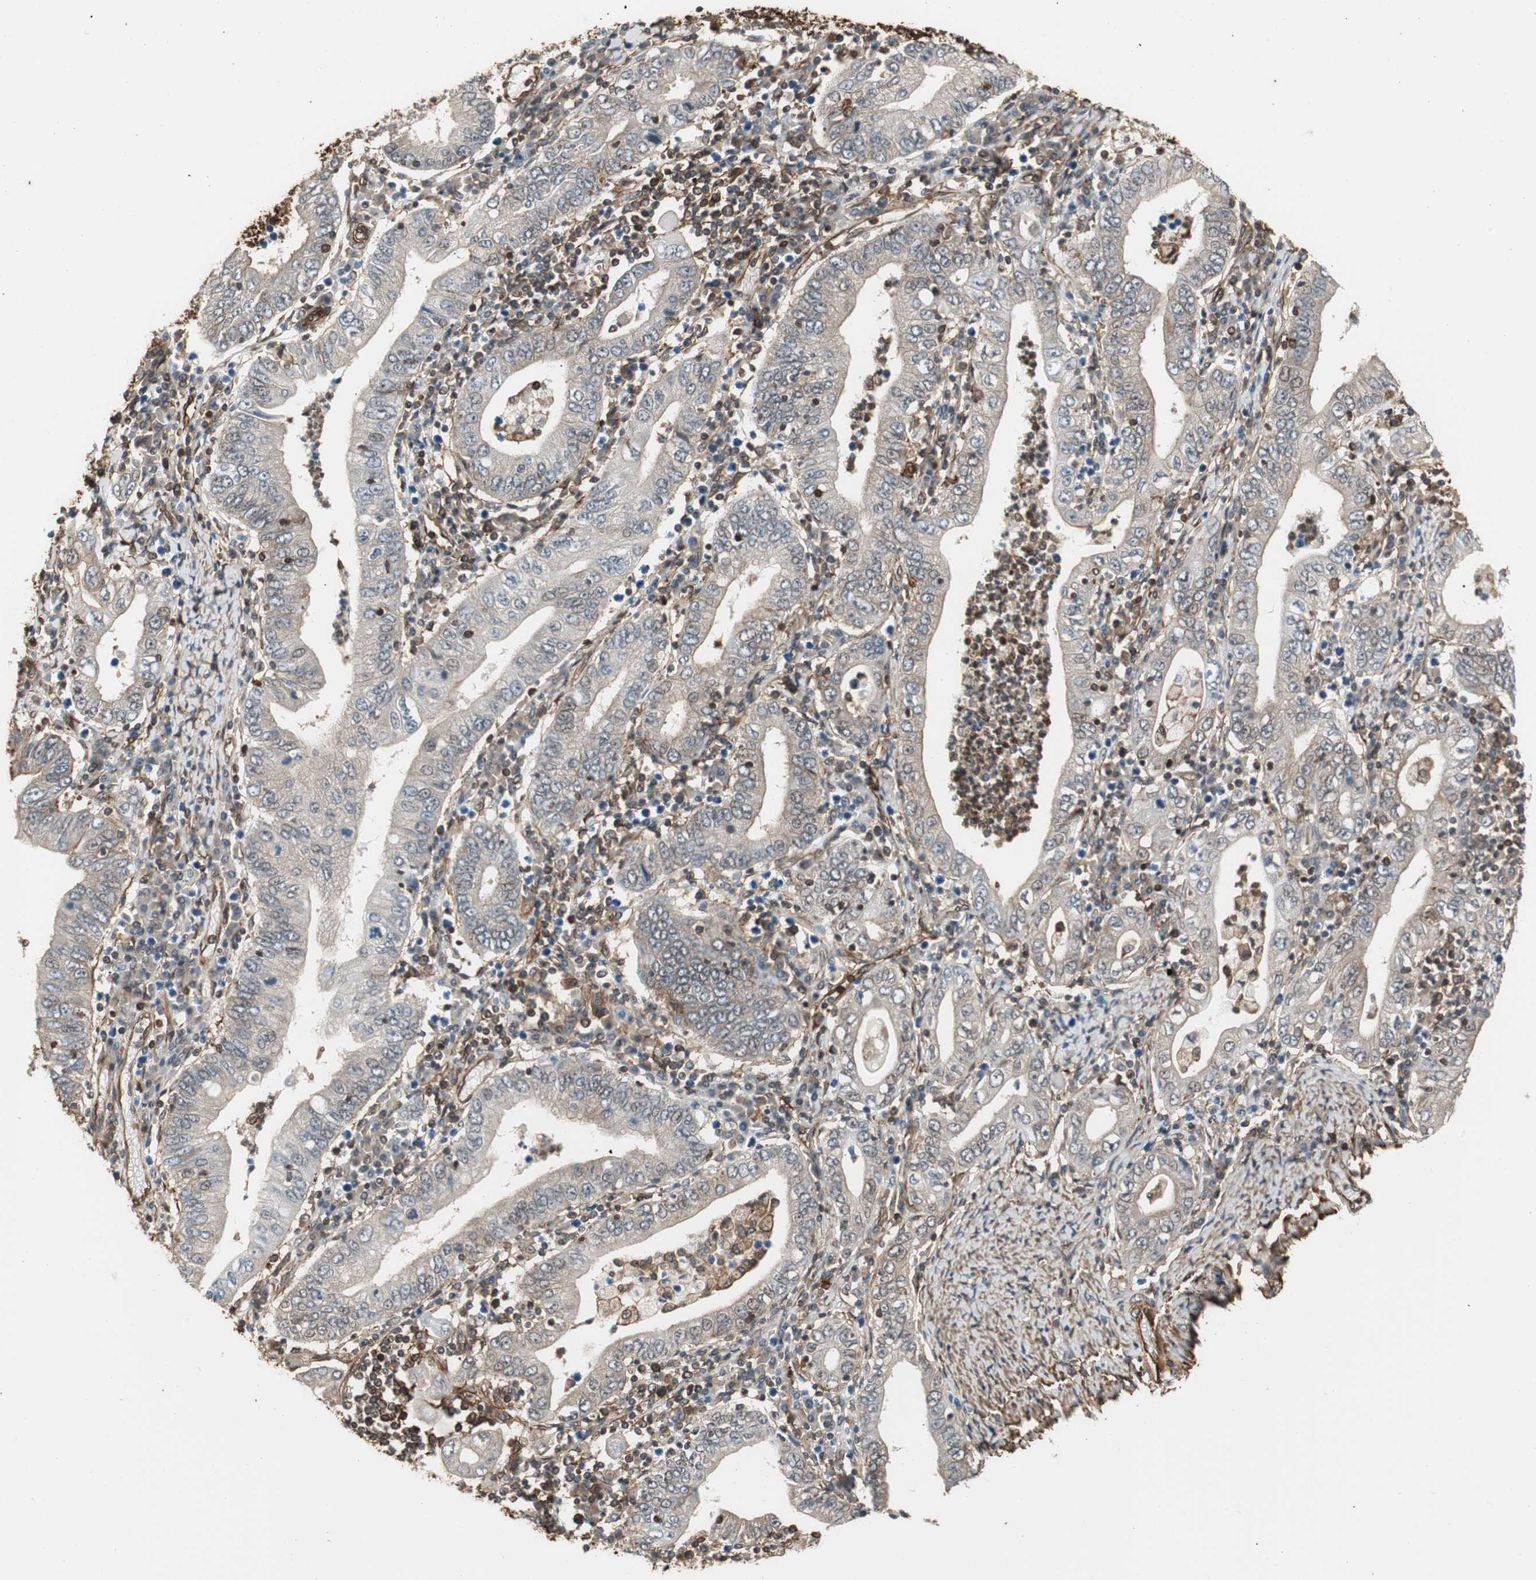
{"staining": {"intensity": "weak", "quantity": ">75%", "location": "cytoplasmic/membranous"}, "tissue": "stomach cancer", "cell_type": "Tumor cells", "image_type": "cancer", "snomed": [{"axis": "morphology", "description": "Normal tissue, NOS"}, {"axis": "morphology", "description": "Adenocarcinoma, NOS"}, {"axis": "topography", "description": "Esophagus"}, {"axis": "topography", "description": "Stomach, upper"}, {"axis": "topography", "description": "Peripheral nerve tissue"}], "caption": "High-magnification brightfield microscopy of stomach adenocarcinoma stained with DAB (3,3'-diaminobenzidine) (brown) and counterstained with hematoxylin (blue). tumor cells exhibit weak cytoplasmic/membranous expression is present in approximately>75% of cells. (DAB IHC with brightfield microscopy, high magnification).", "gene": "PTPN11", "patient": {"sex": "male", "age": 62}}